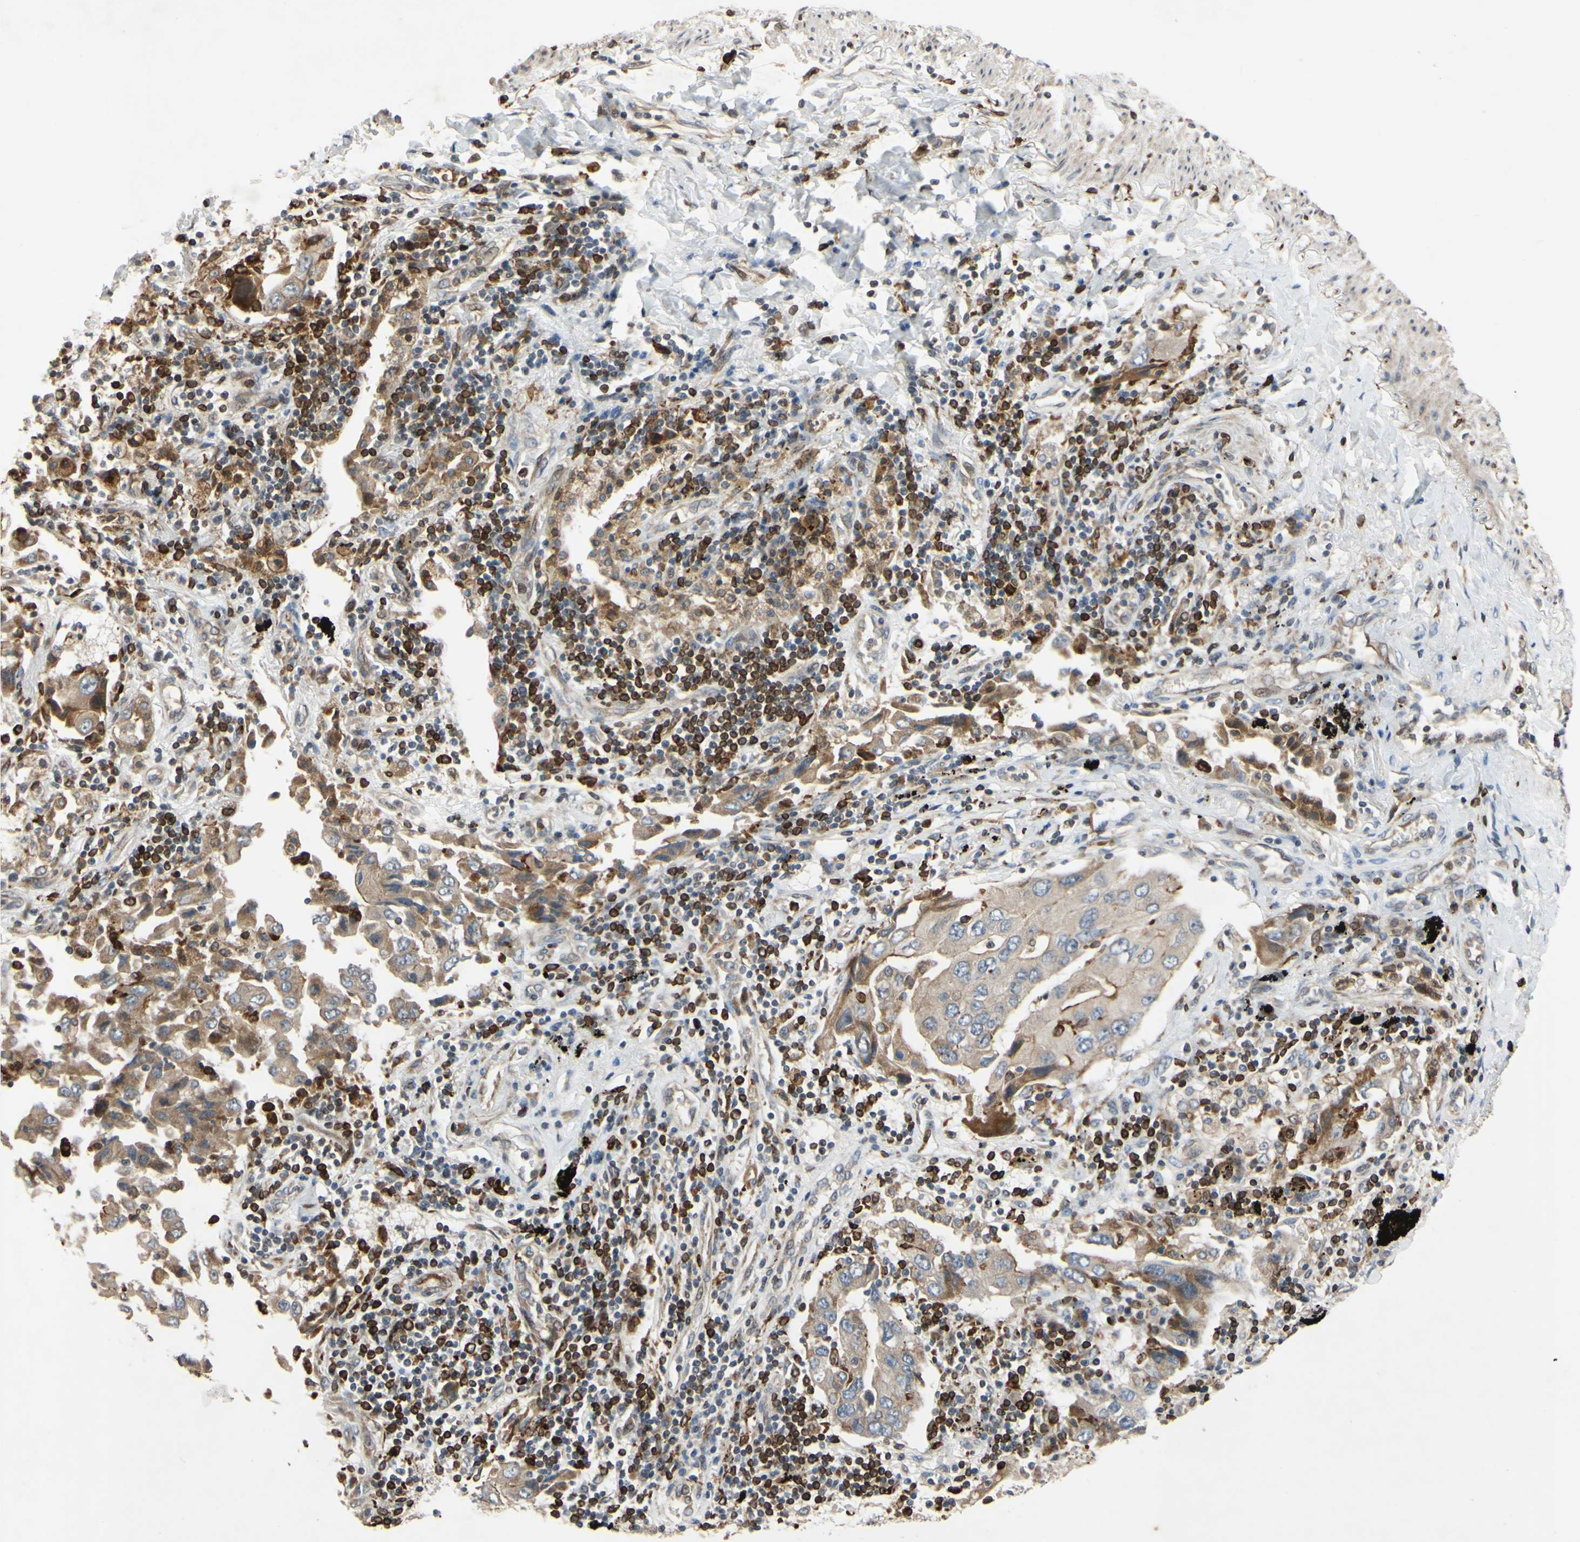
{"staining": {"intensity": "moderate", "quantity": ">75%", "location": "cytoplasmic/membranous"}, "tissue": "lung cancer", "cell_type": "Tumor cells", "image_type": "cancer", "snomed": [{"axis": "morphology", "description": "Adenocarcinoma, NOS"}, {"axis": "topography", "description": "Lung"}], "caption": "Immunohistochemistry photomicrograph of neoplastic tissue: human adenocarcinoma (lung) stained using immunohistochemistry displays medium levels of moderate protein expression localized specifically in the cytoplasmic/membranous of tumor cells, appearing as a cytoplasmic/membranous brown color.", "gene": "PLXNA2", "patient": {"sex": "female", "age": 65}}